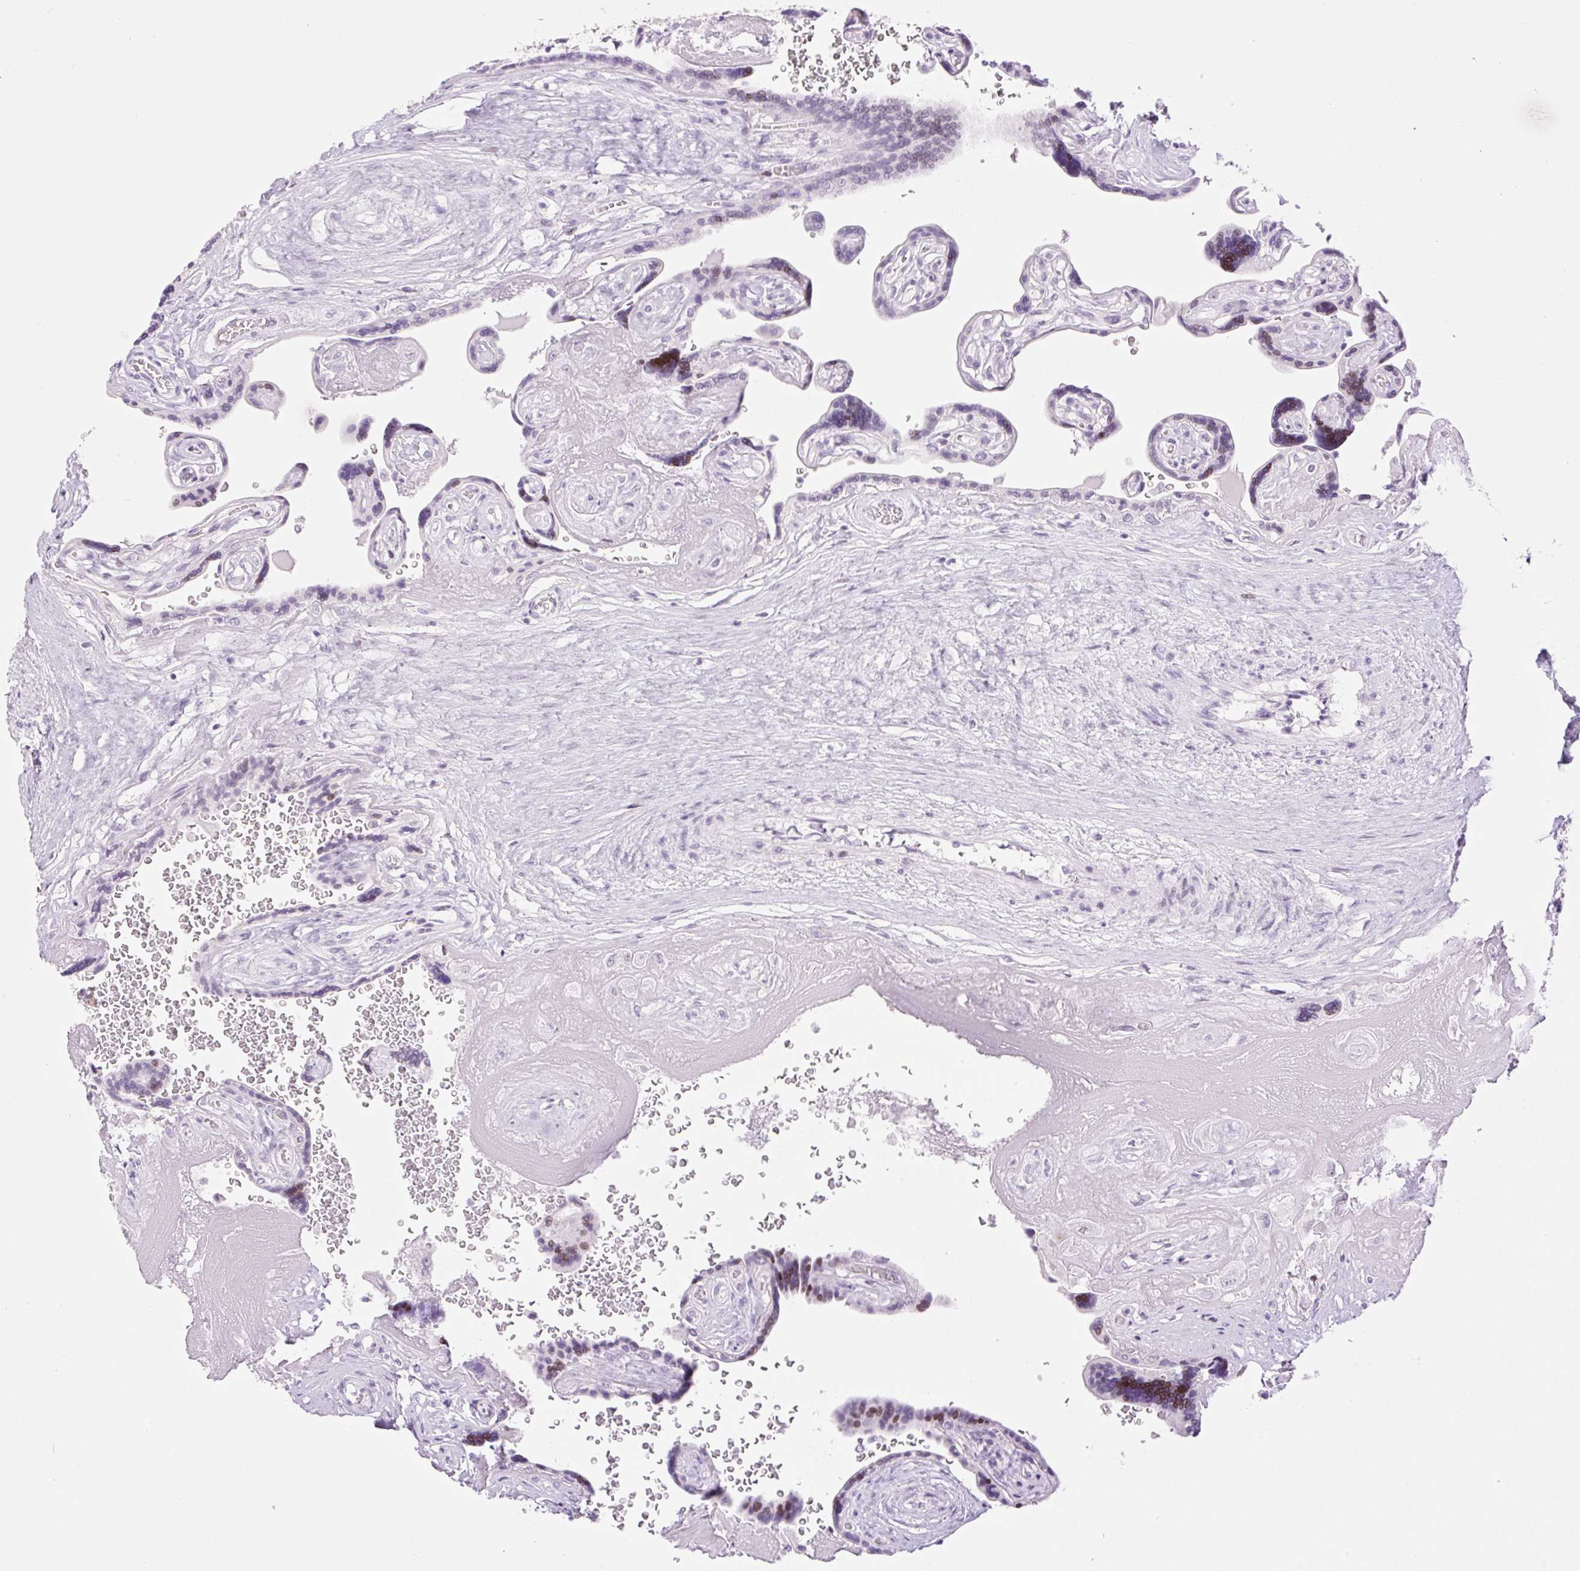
{"staining": {"intensity": "negative", "quantity": "none", "location": "none"}, "tissue": "placenta", "cell_type": "Decidual cells", "image_type": "normal", "snomed": [{"axis": "morphology", "description": "Normal tissue, NOS"}, {"axis": "topography", "description": "Placenta"}], "caption": "Immunohistochemistry image of normal placenta: placenta stained with DAB (3,3'-diaminobenzidine) reveals no significant protein expression in decidual cells.", "gene": "SP140L", "patient": {"sex": "female", "age": 32}}